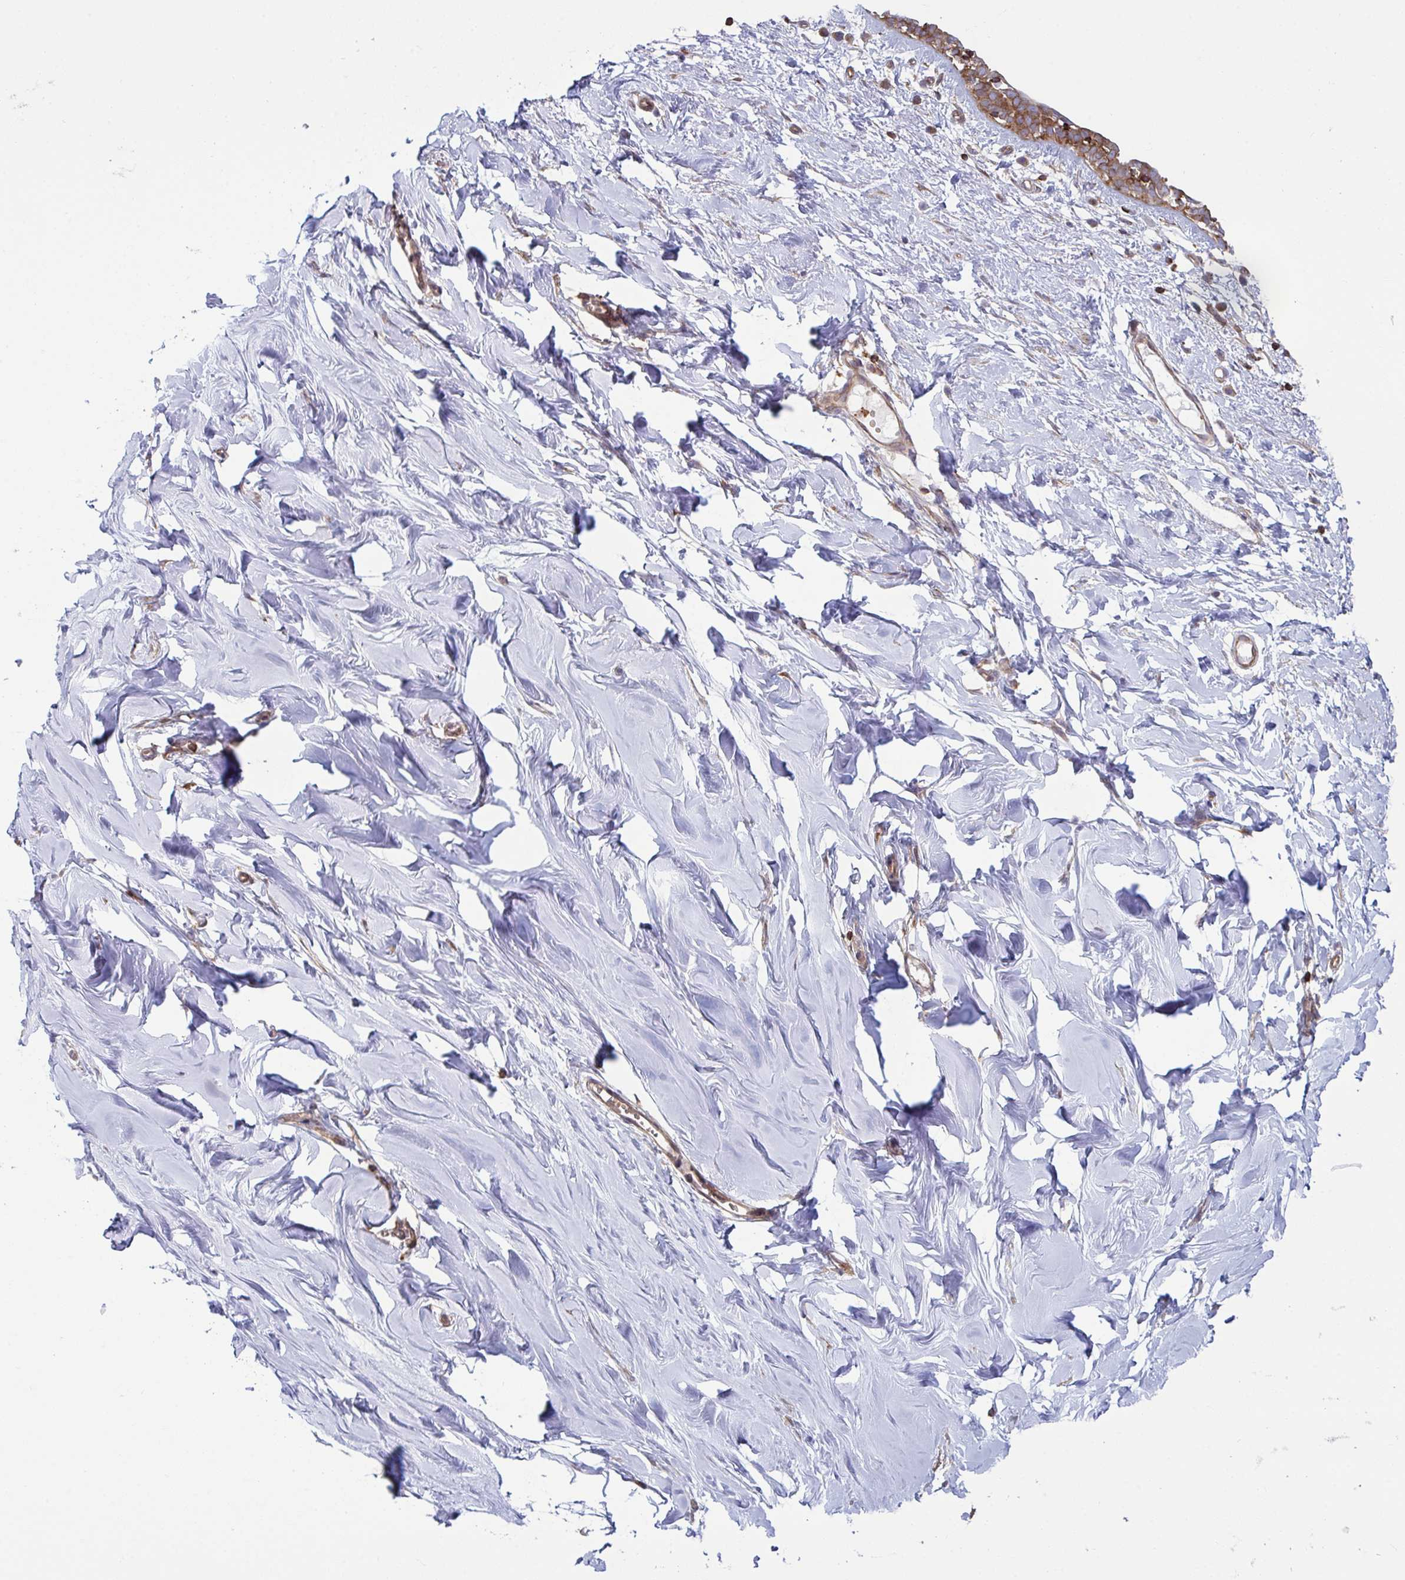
{"staining": {"intensity": "negative", "quantity": "none", "location": "none"}, "tissue": "breast", "cell_type": "Adipocytes", "image_type": "normal", "snomed": [{"axis": "morphology", "description": "Normal tissue, NOS"}, {"axis": "topography", "description": "Breast"}], "caption": "Immunohistochemistry of benign human breast displays no expression in adipocytes. (DAB IHC, high magnification).", "gene": "TSC22D3", "patient": {"sex": "female", "age": 27}}